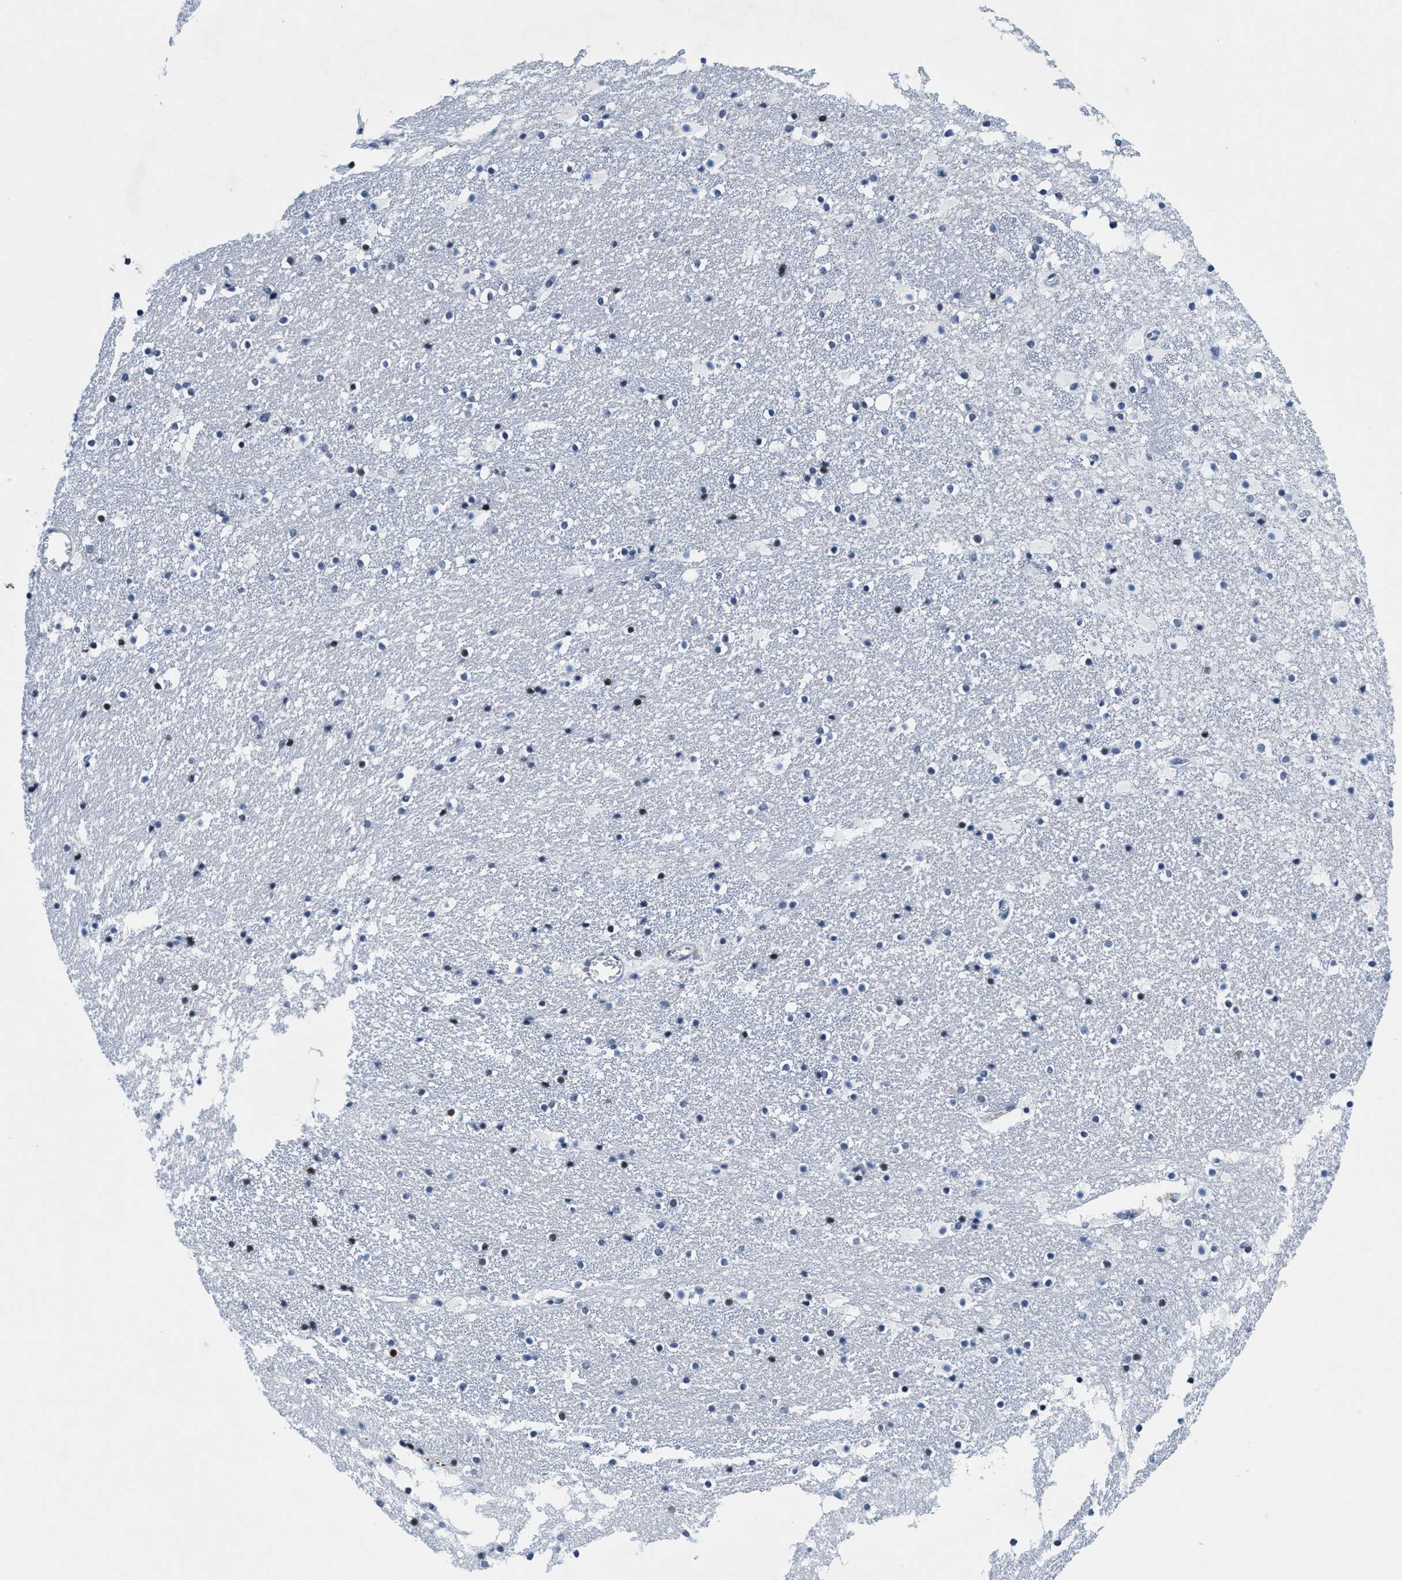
{"staining": {"intensity": "negative", "quantity": "none", "location": "none"}, "tissue": "caudate", "cell_type": "Glial cells", "image_type": "normal", "snomed": [{"axis": "morphology", "description": "Normal tissue, NOS"}, {"axis": "topography", "description": "Lateral ventricle wall"}], "caption": "Immunohistochemistry (IHC) micrograph of normal caudate stained for a protein (brown), which shows no expression in glial cells.", "gene": "SETD1B", "patient": {"sex": "male", "age": 45}}